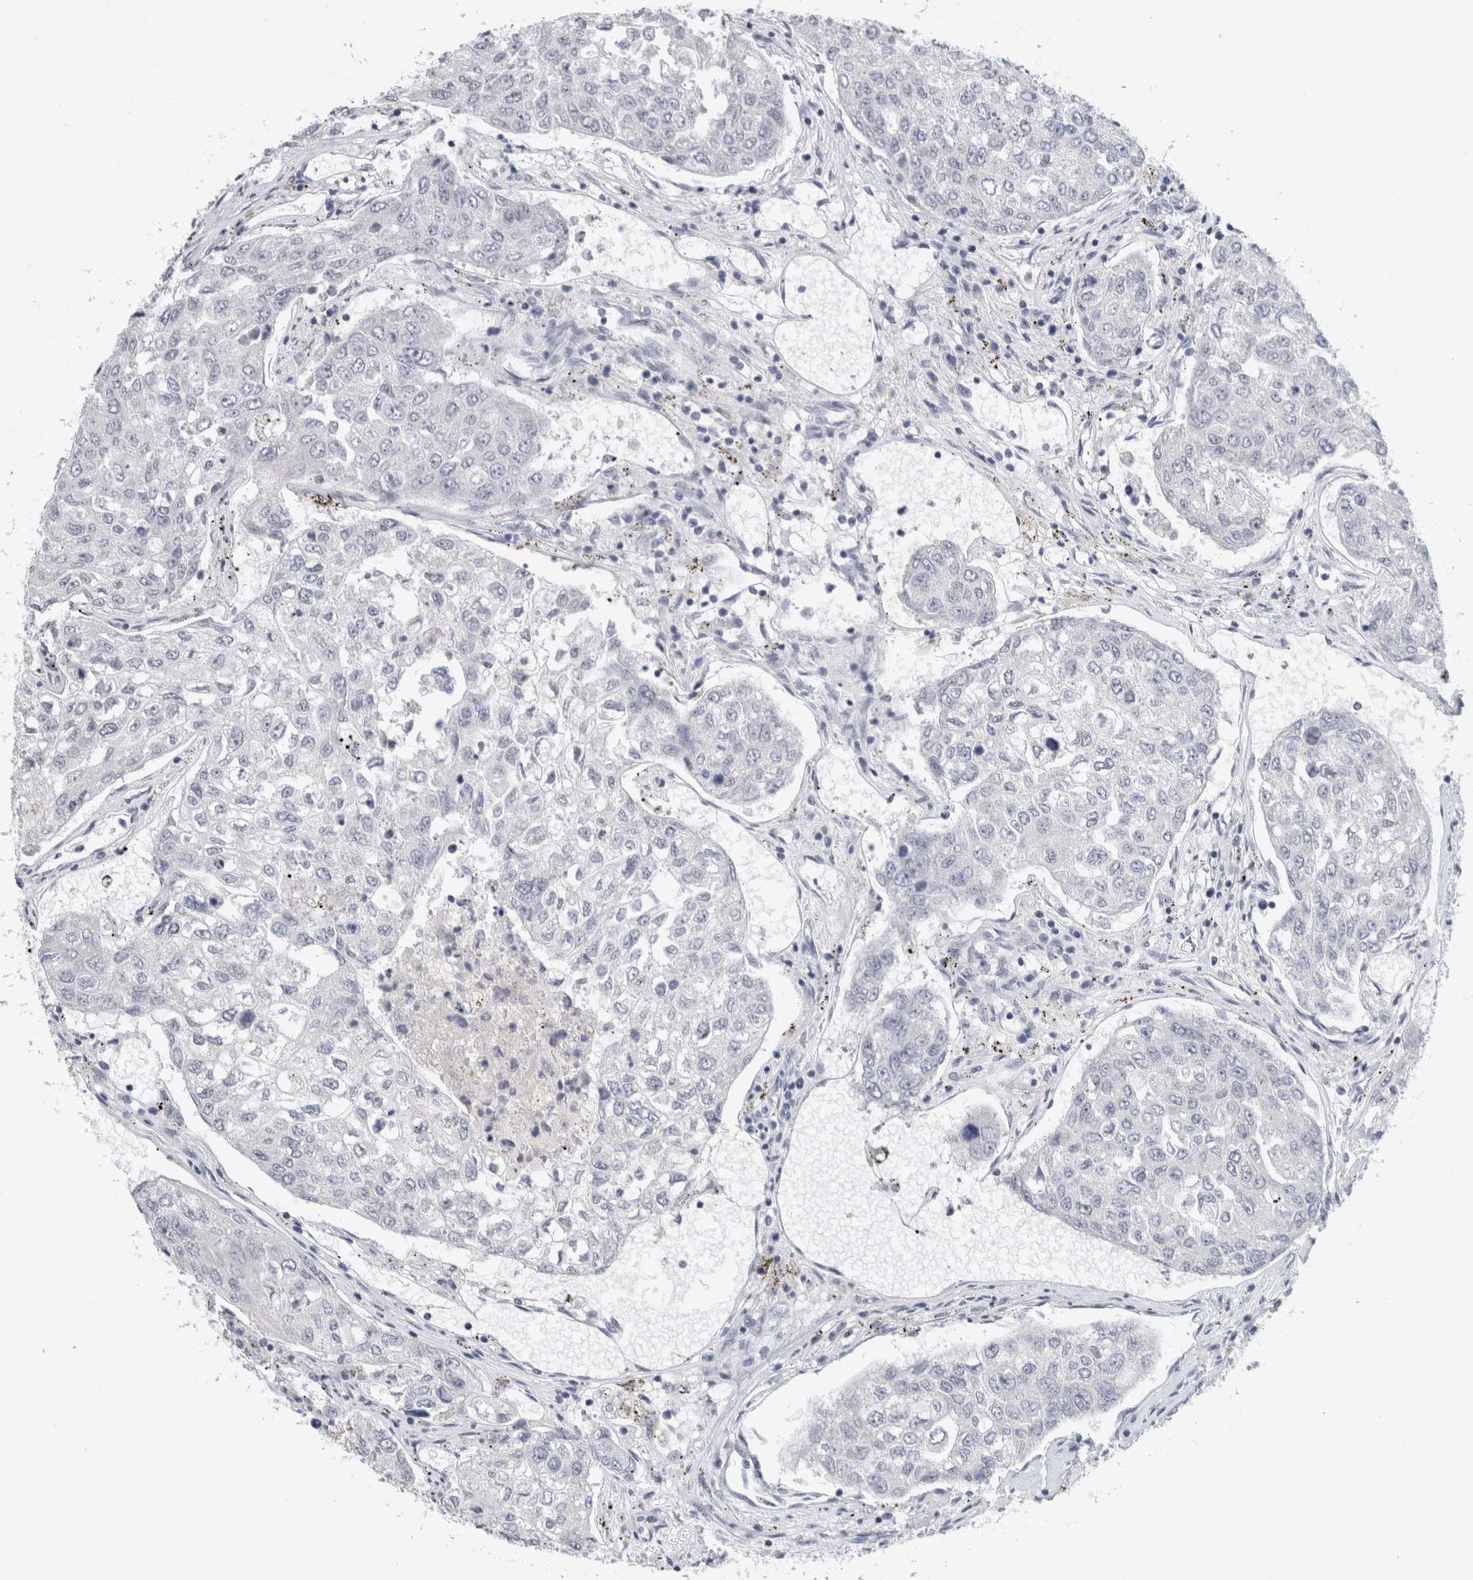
{"staining": {"intensity": "negative", "quantity": "none", "location": "none"}, "tissue": "urothelial cancer", "cell_type": "Tumor cells", "image_type": "cancer", "snomed": [{"axis": "morphology", "description": "Urothelial carcinoma, High grade"}, {"axis": "topography", "description": "Lymph node"}, {"axis": "topography", "description": "Urinary bladder"}], "caption": "High magnification brightfield microscopy of urothelial cancer stained with DAB (3,3'-diaminobenzidine) (brown) and counterstained with hematoxylin (blue): tumor cells show no significant expression. The staining is performed using DAB (3,3'-diaminobenzidine) brown chromogen with nuclei counter-stained in using hematoxylin.", "gene": "TONSL", "patient": {"sex": "male", "age": 51}}